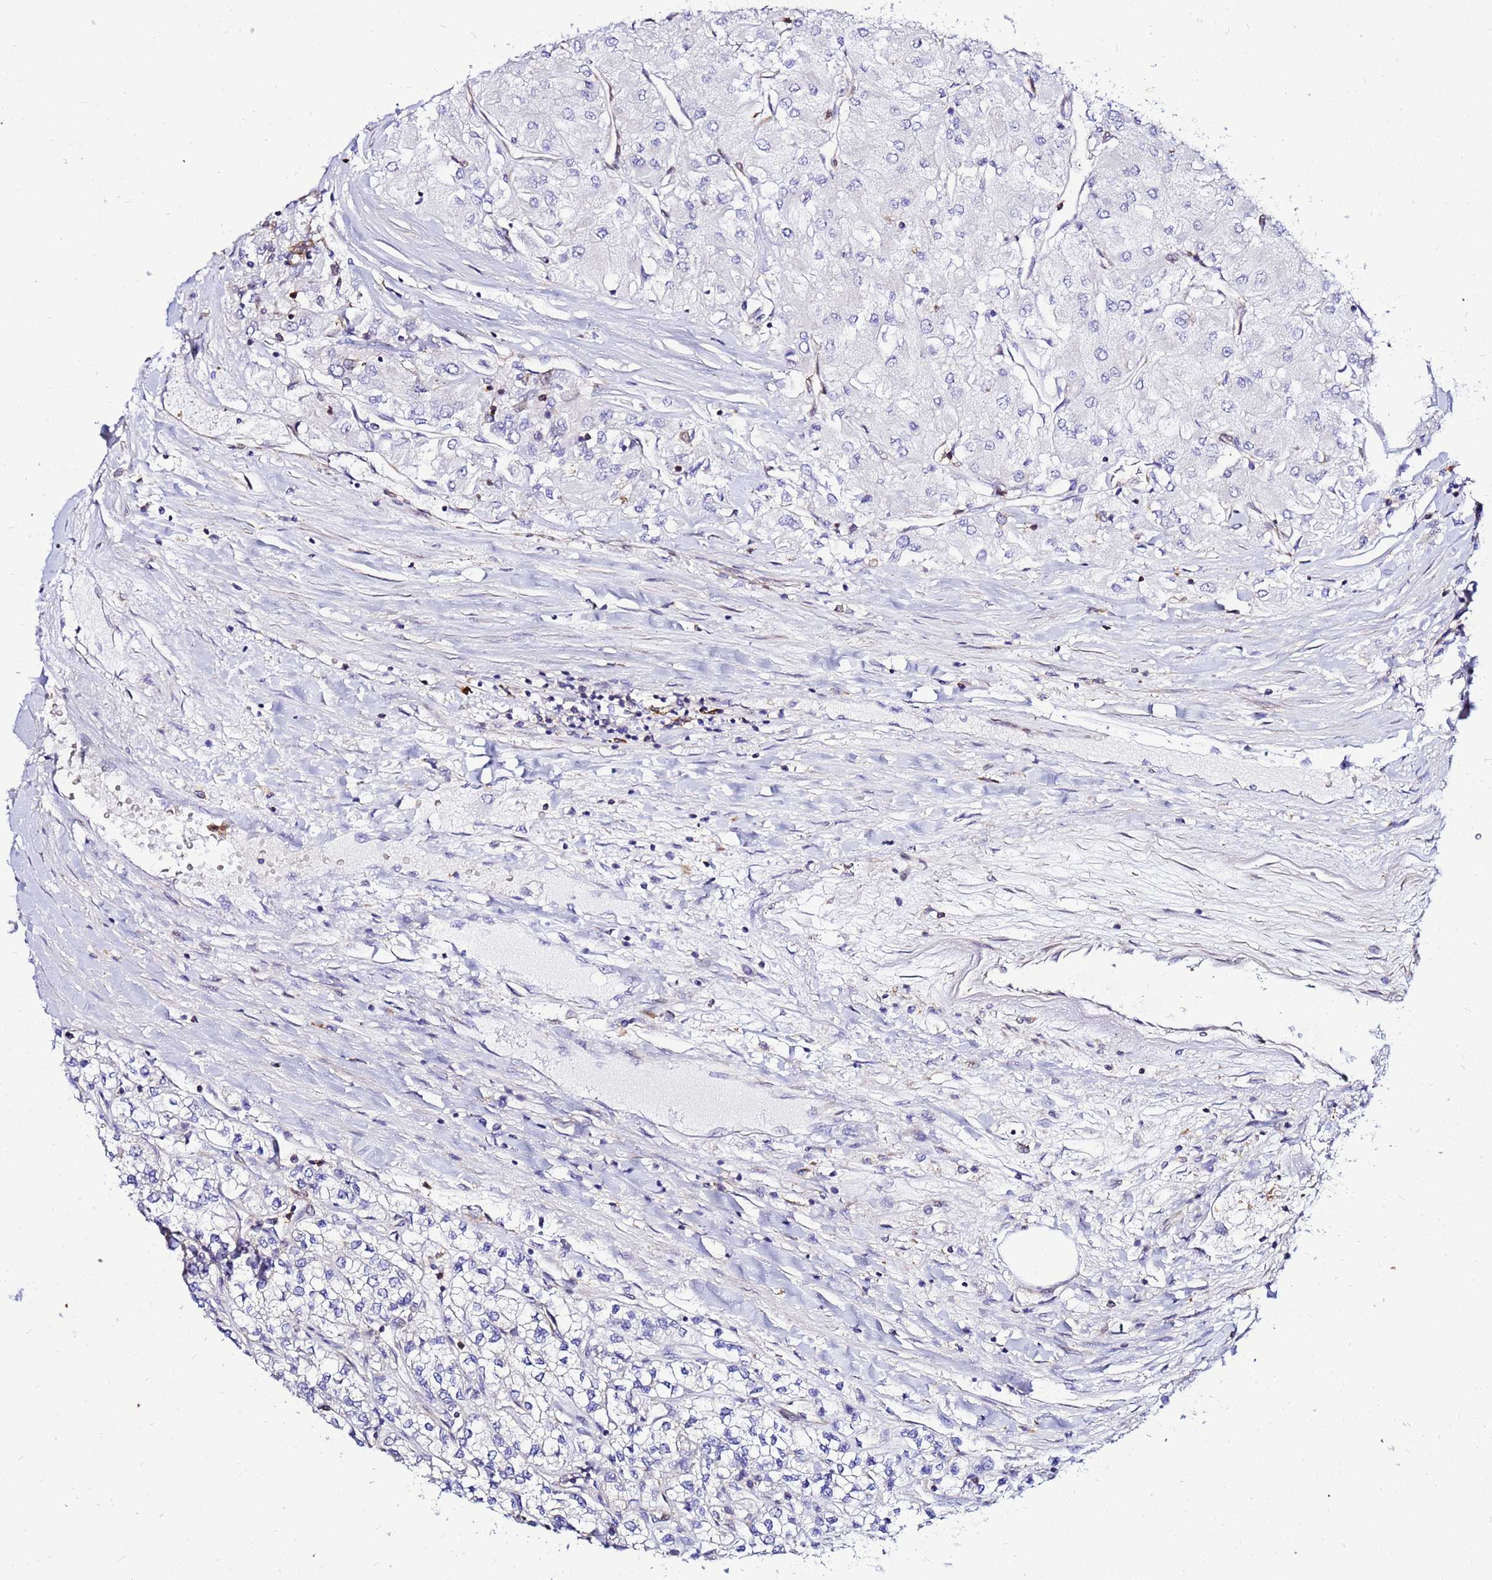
{"staining": {"intensity": "negative", "quantity": "none", "location": "none"}, "tissue": "renal cancer", "cell_type": "Tumor cells", "image_type": "cancer", "snomed": [{"axis": "morphology", "description": "Adenocarcinoma, NOS"}, {"axis": "topography", "description": "Kidney"}], "caption": "DAB immunohistochemical staining of adenocarcinoma (renal) reveals no significant positivity in tumor cells.", "gene": "DBNDD2", "patient": {"sex": "male", "age": 80}}